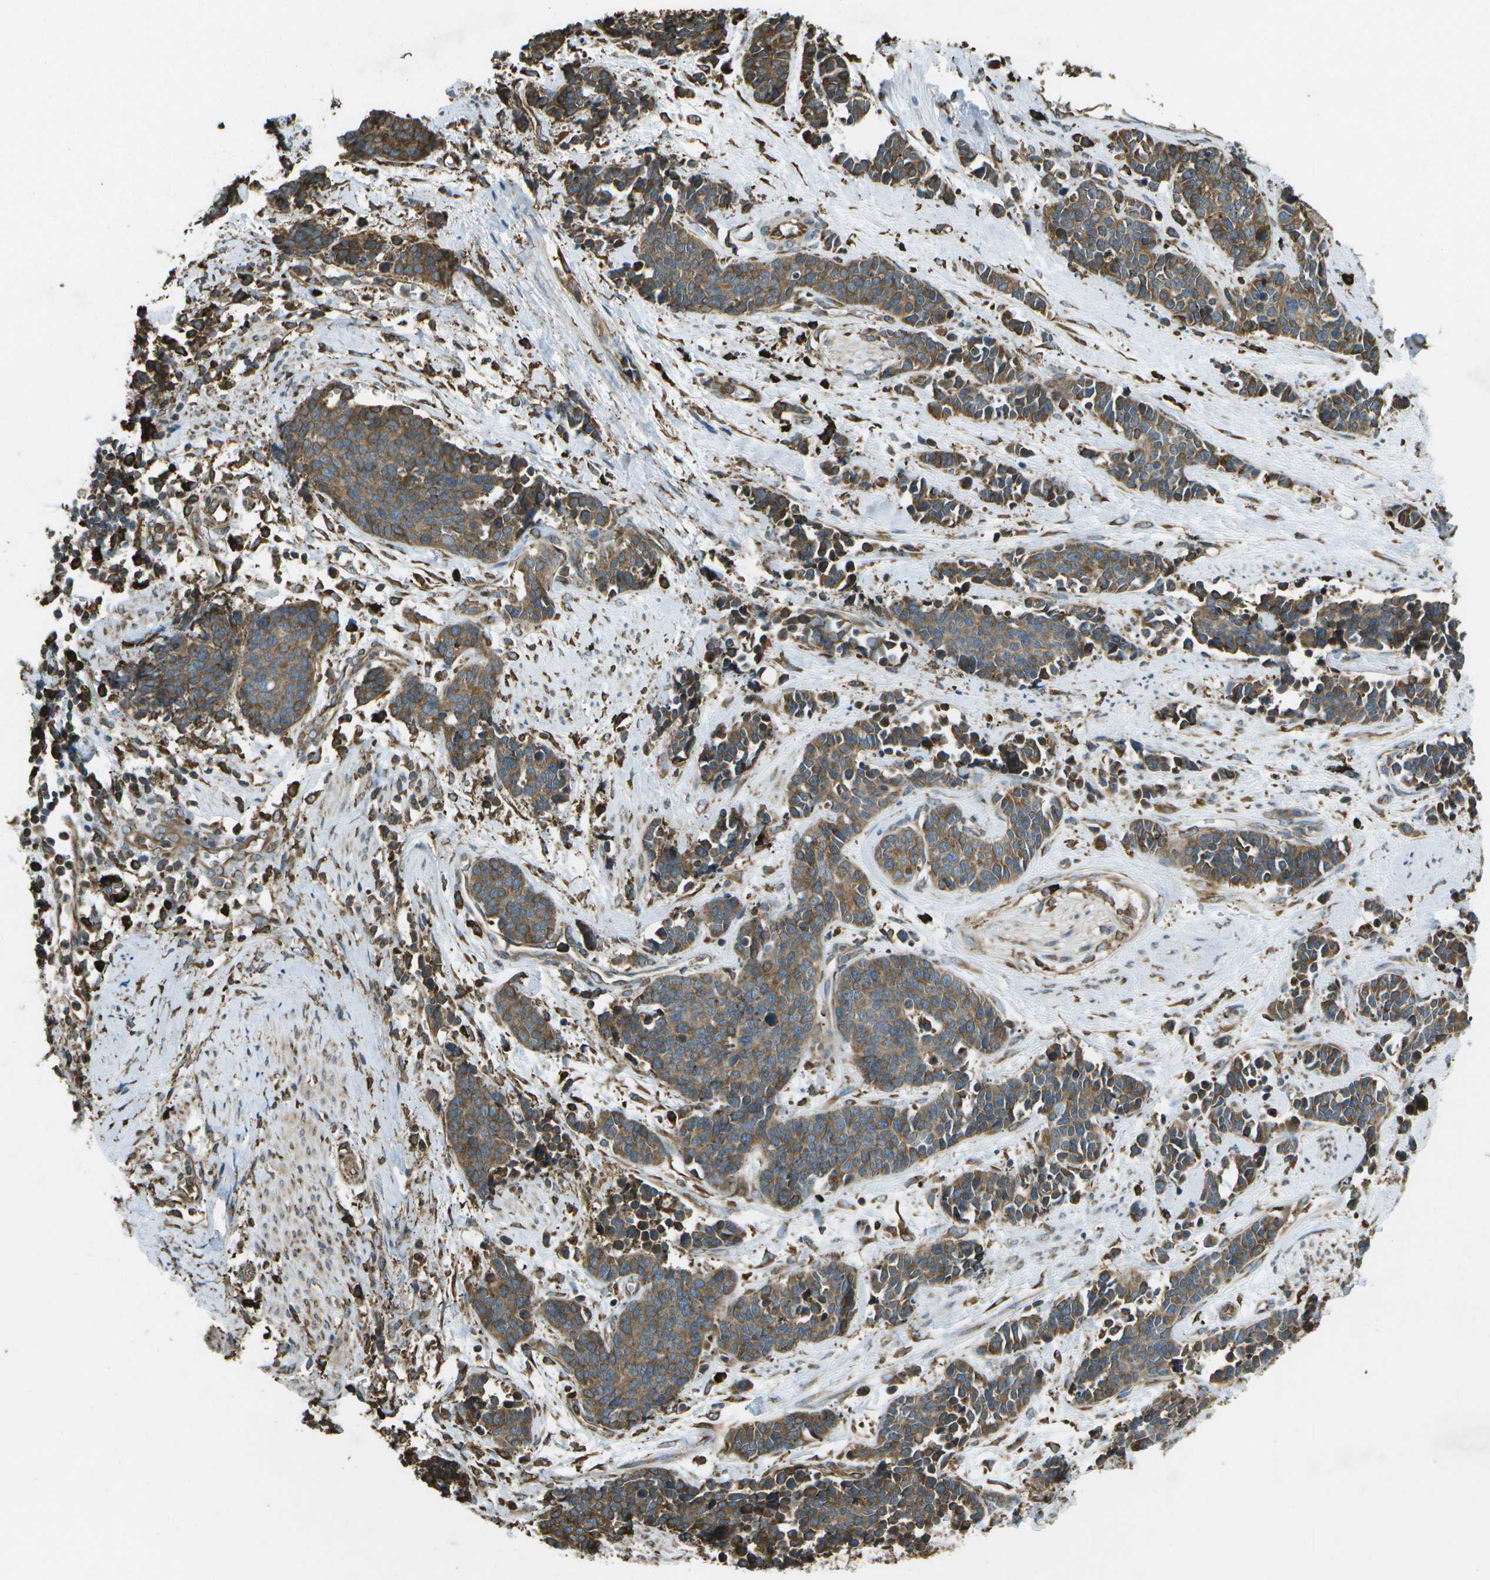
{"staining": {"intensity": "moderate", "quantity": ">75%", "location": "cytoplasmic/membranous"}, "tissue": "cervical cancer", "cell_type": "Tumor cells", "image_type": "cancer", "snomed": [{"axis": "morphology", "description": "Squamous cell carcinoma, NOS"}, {"axis": "topography", "description": "Cervix"}], "caption": "Tumor cells exhibit moderate cytoplasmic/membranous positivity in about >75% of cells in cervical cancer. Using DAB (3,3'-diaminobenzidine) (brown) and hematoxylin (blue) stains, captured at high magnification using brightfield microscopy.", "gene": "PDIA4", "patient": {"sex": "female", "age": 35}}